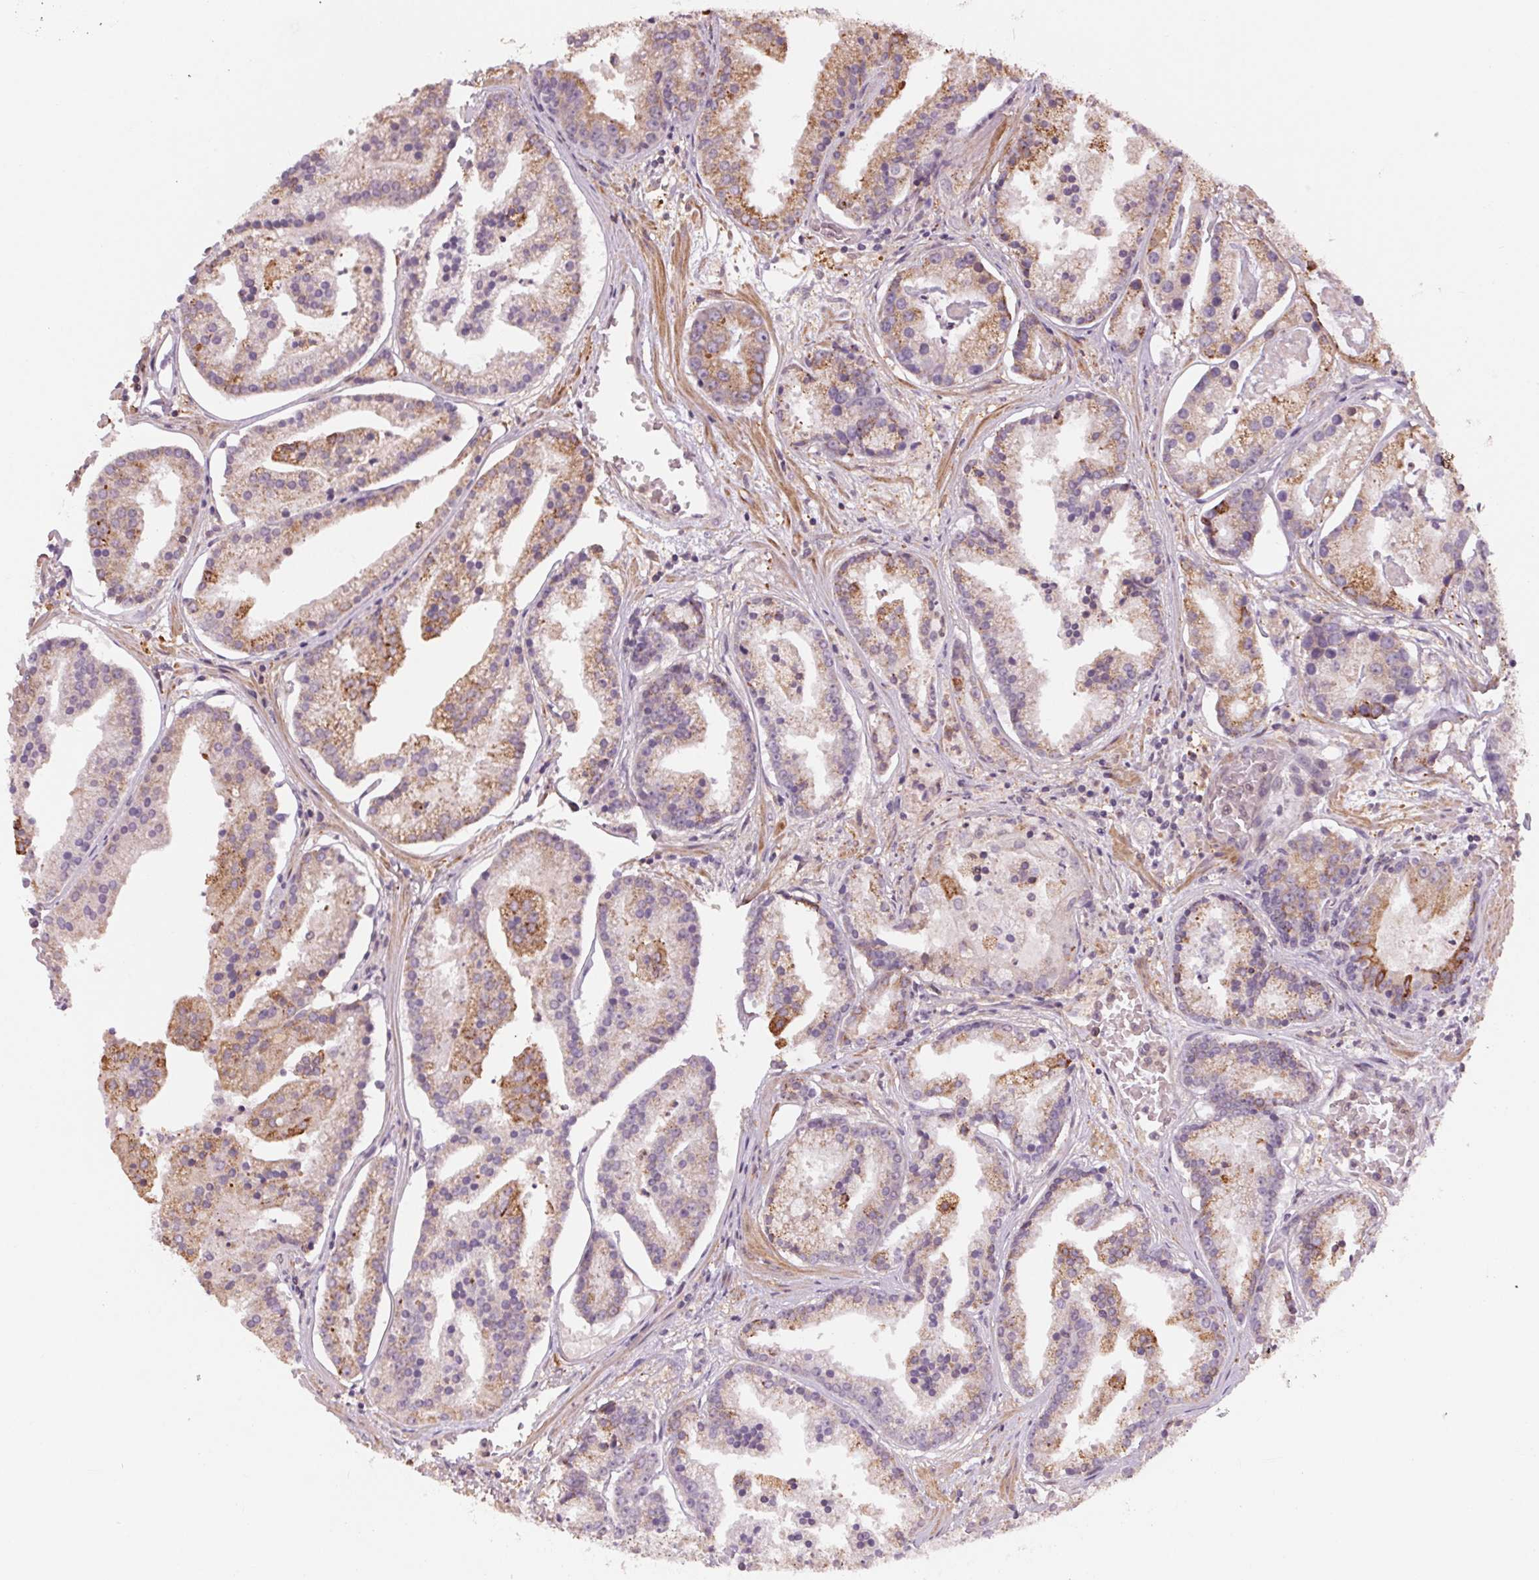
{"staining": {"intensity": "moderate", "quantity": "25%-75%", "location": "cytoplasmic/membranous"}, "tissue": "prostate cancer", "cell_type": "Tumor cells", "image_type": "cancer", "snomed": [{"axis": "morphology", "description": "Adenocarcinoma, NOS"}, {"axis": "topography", "description": "Prostate and seminal vesicle, NOS"}, {"axis": "topography", "description": "Prostate"}], "caption": "IHC (DAB (3,3'-diaminobenzidine)) staining of human adenocarcinoma (prostate) reveals moderate cytoplasmic/membranous protein staining in about 25%-75% of tumor cells.", "gene": "HHLA2", "patient": {"sex": "male", "age": 44}}